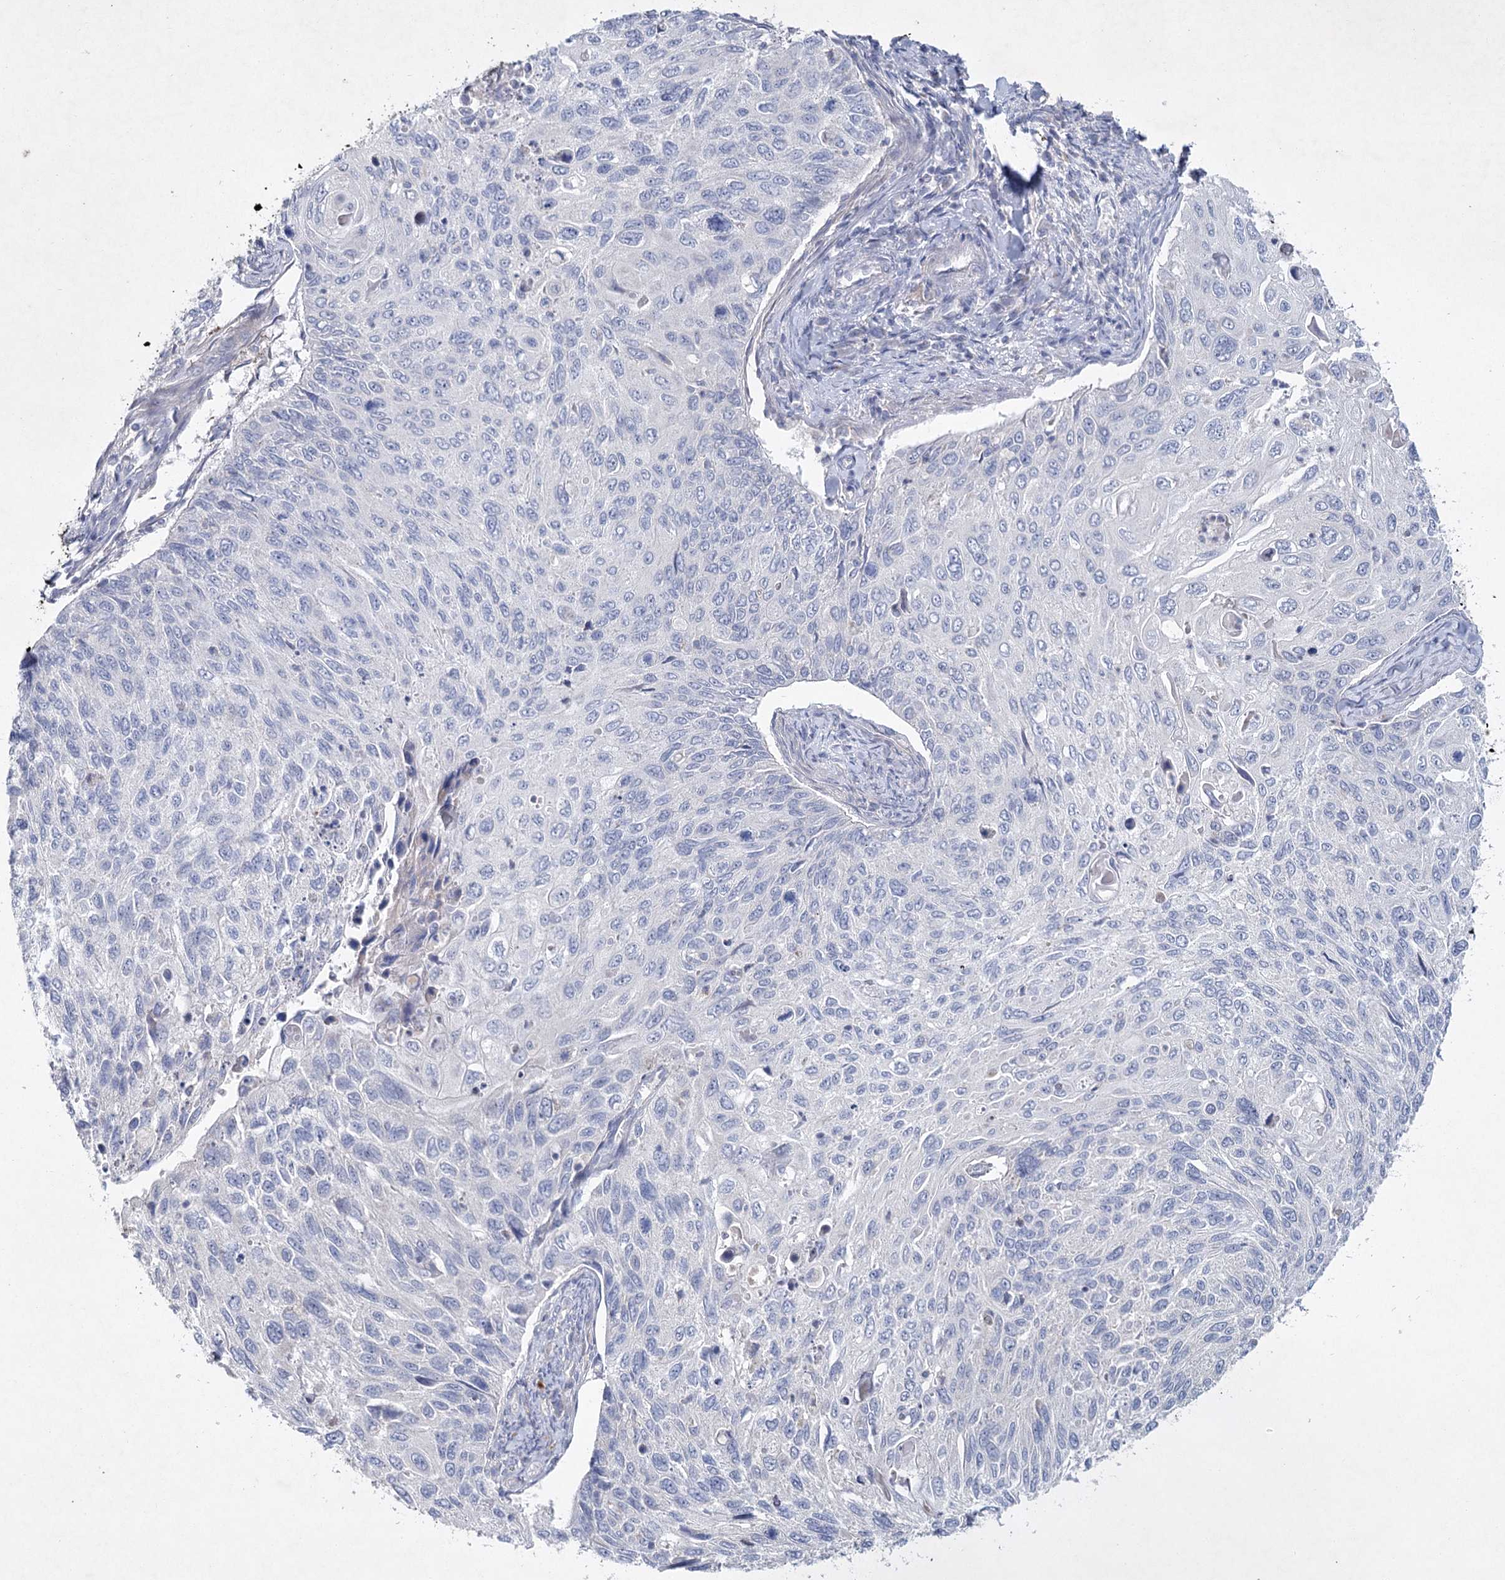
{"staining": {"intensity": "negative", "quantity": "none", "location": "none"}, "tissue": "cervical cancer", "cell_type": "Tumor cells", "image_type": "cancer", "snomed": [{"axis": "morphology", "description": "Squamous cell carcinoma, NOS"}, {"axis": "topography", "description": "Cervix"}], "caption": "Cervical cancer stained for a protein using immunohistochemistry (IHC) demonstrates no expression tumor cells.", "gene": "MAP3K13", "patient": {"sex": "female", "age": 70}}